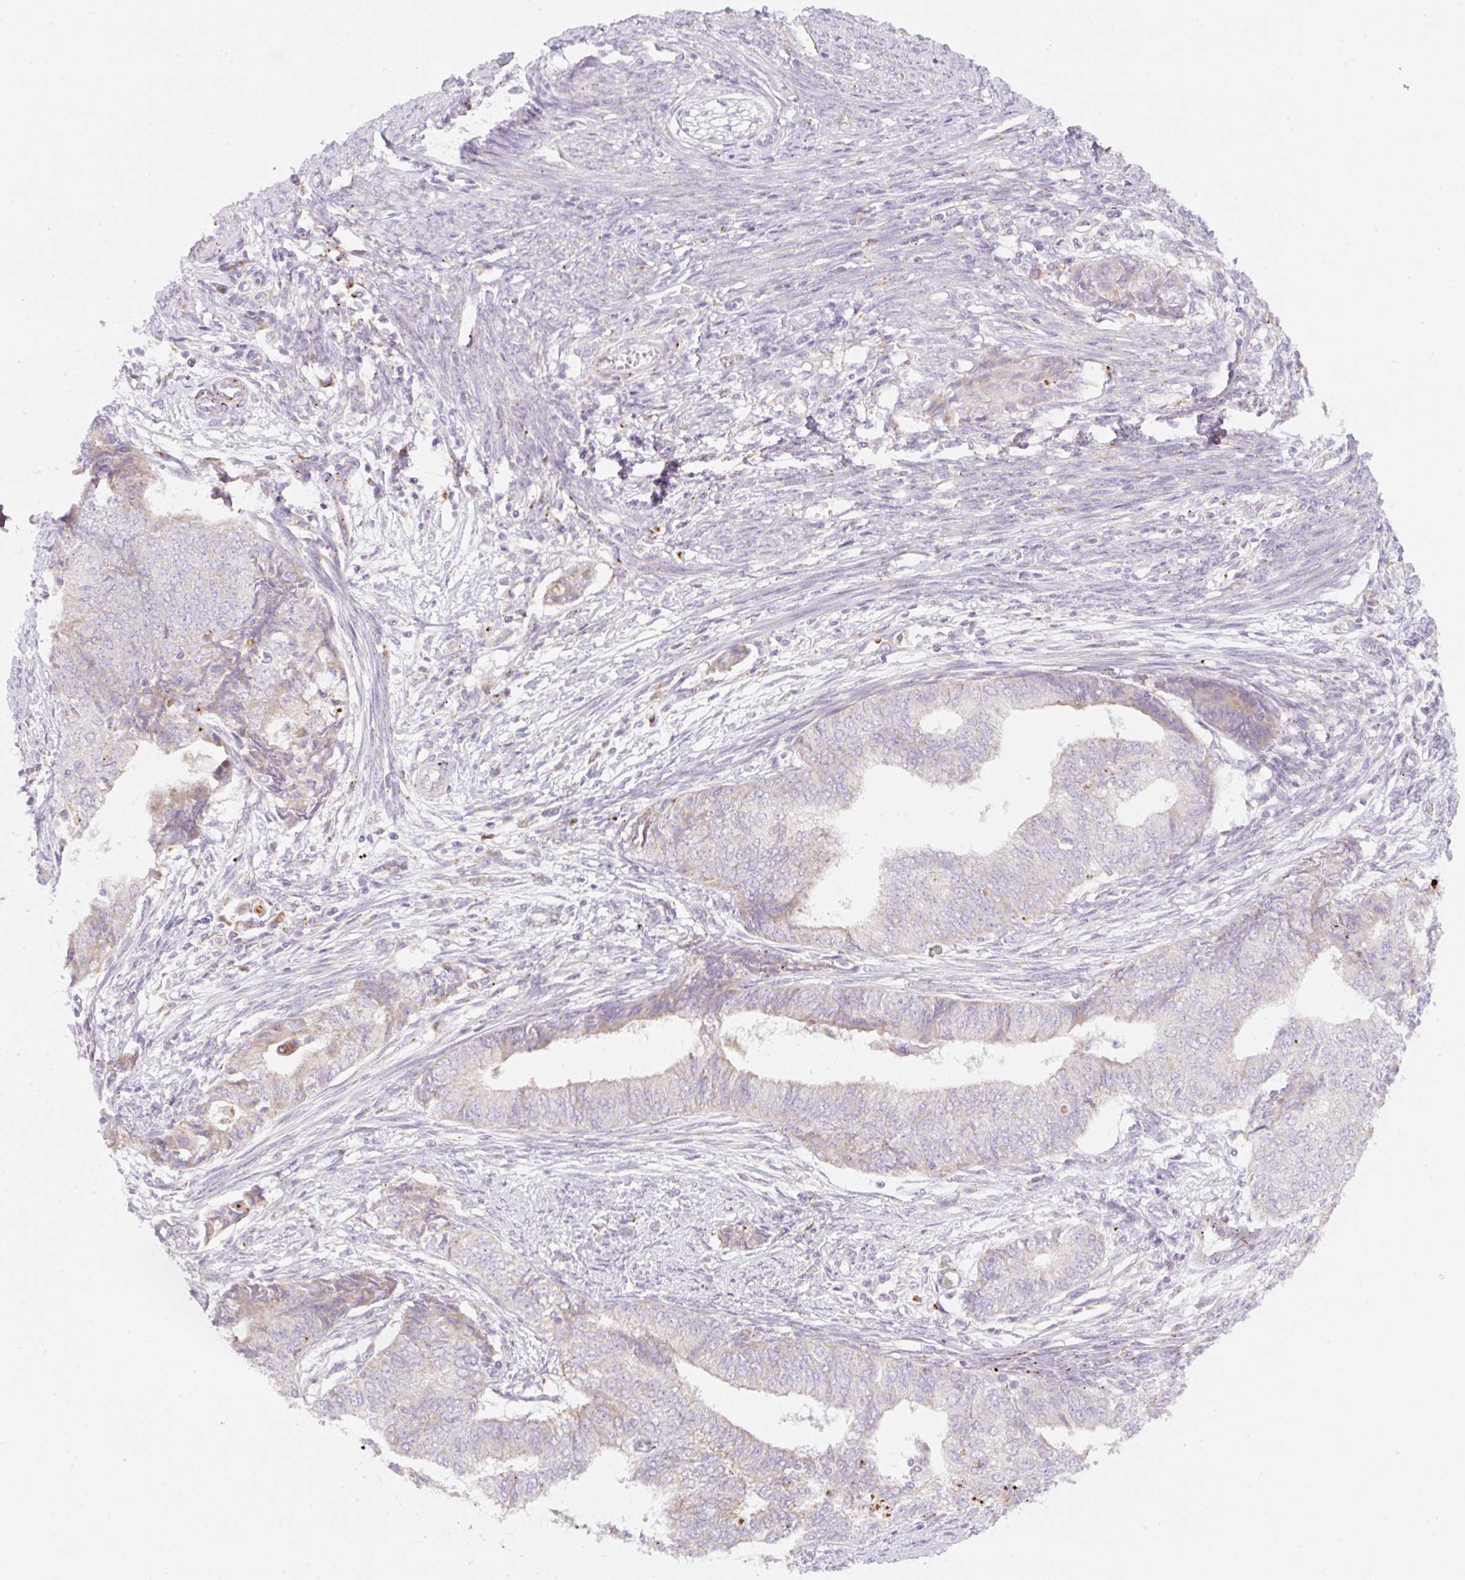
{"staining": {"intensity": "weak", "quantity": "25%-75%", "location": "cytoplasmic/membranous"}, "tissue": "endometrial cancer", "cell_type": "Tumor cells", "image_type": "cancer", "snomed": [{"axis": "morphology", "description": "Adenocarcinoma, NOS"}, {"axis": "topography", "description": "Endometrium"}], "caption": "This image demonstrates IHC staining of human endometrial cancer (adenocarcinoma), with low weak cytoplasmic/membranous expression in about 25%-75% of tumor cells.", "gene": "CLEC3A", "patient": {"sex": "female", "age": 62}}